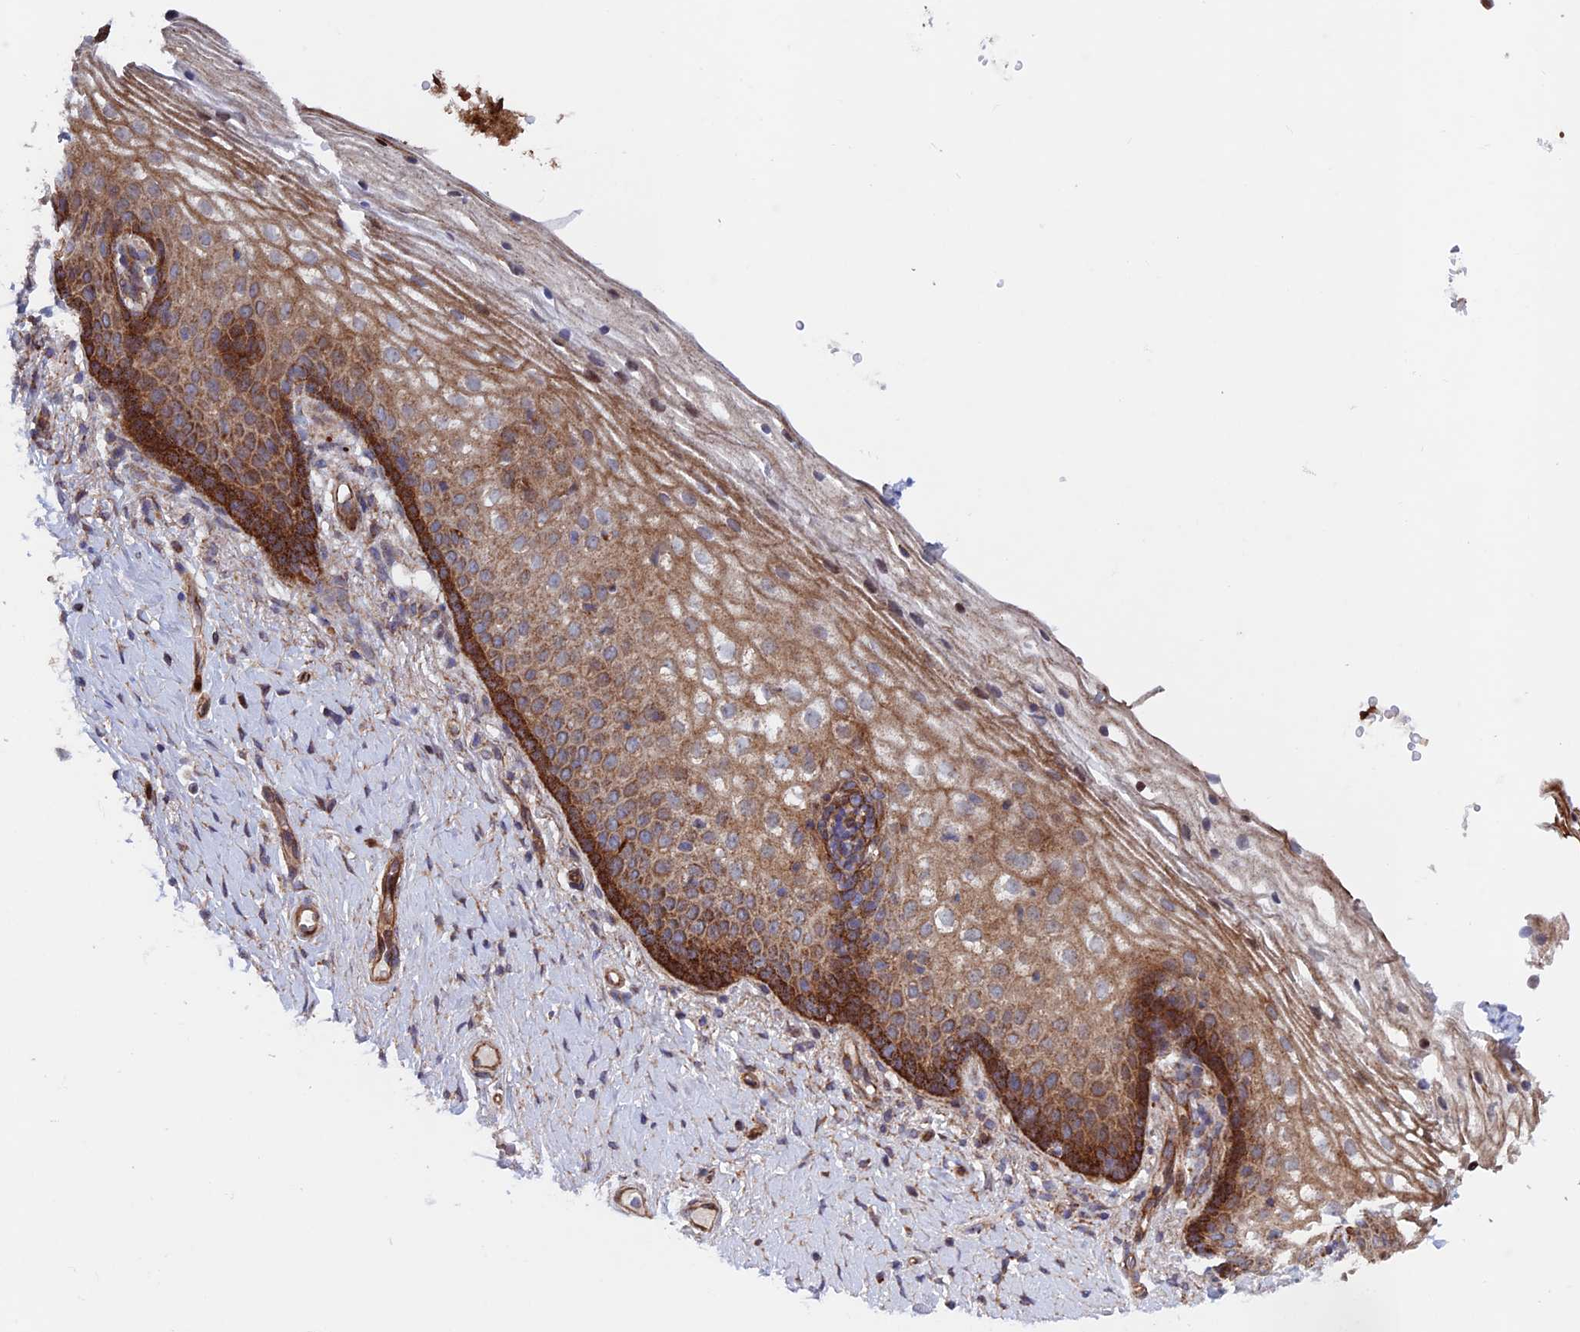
{"staining": {"intensity": "strong", "quantity": "25%-75%", "location": "cytoplasmic/membranous"}, "tissue": "vagina", "cell_type": "Squamous epithelial cells", "image_type": "normal", "snomed": [{"axis": "morphology", "description": "Normal tissue, NOS"}, {"axis": "topography", "description": "Vagina"}], "caption": "About 25%-75% of squamous epithelial cells in benign vagina display strong cytoplasmic/membranous protein staining as visualized by brown immunohistochemical staining.", "gene": "MRPL1", "patient": {"sex": "female", "age": 60}}